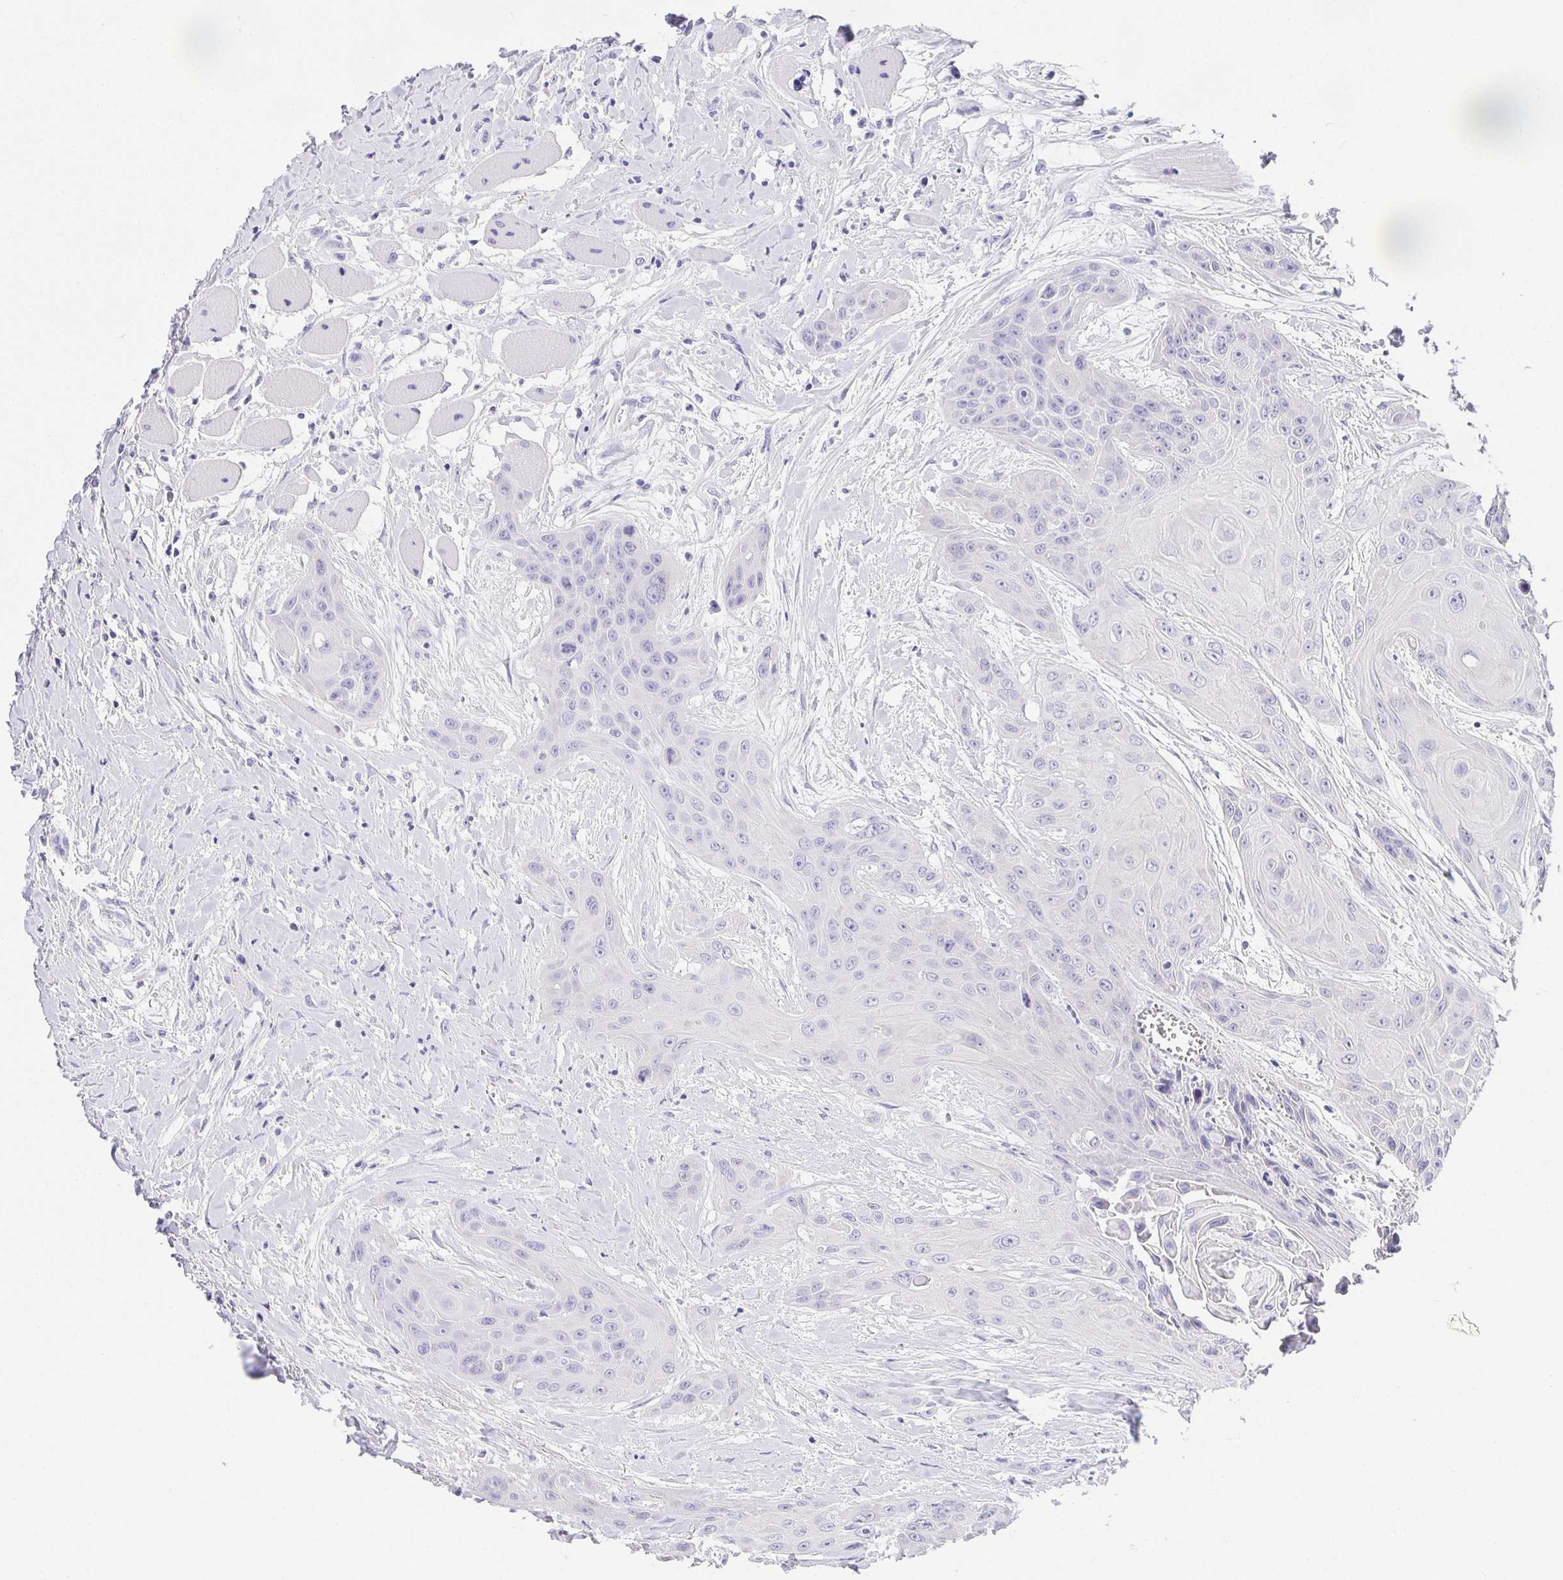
{"staining": {"intensity": "negative", "quantity": "none", "location": "none"}, "tissue": "head and neck cancer", "cell_type": "Tumor cells", "image_type": "cancer", "snomed": [{"axis": "morphology", "description": "Squamous cell carcinoma, NOS"}, {"axis": "topography", "description": "Head-Neck"}], "caption": "DAB immunohistochemical staining of human squamous cell carcinoma (head and neck) displays no significant positivity in tumor cells.", "gene": "CHAT", "patient": {"sex": "female", "age": 73}}